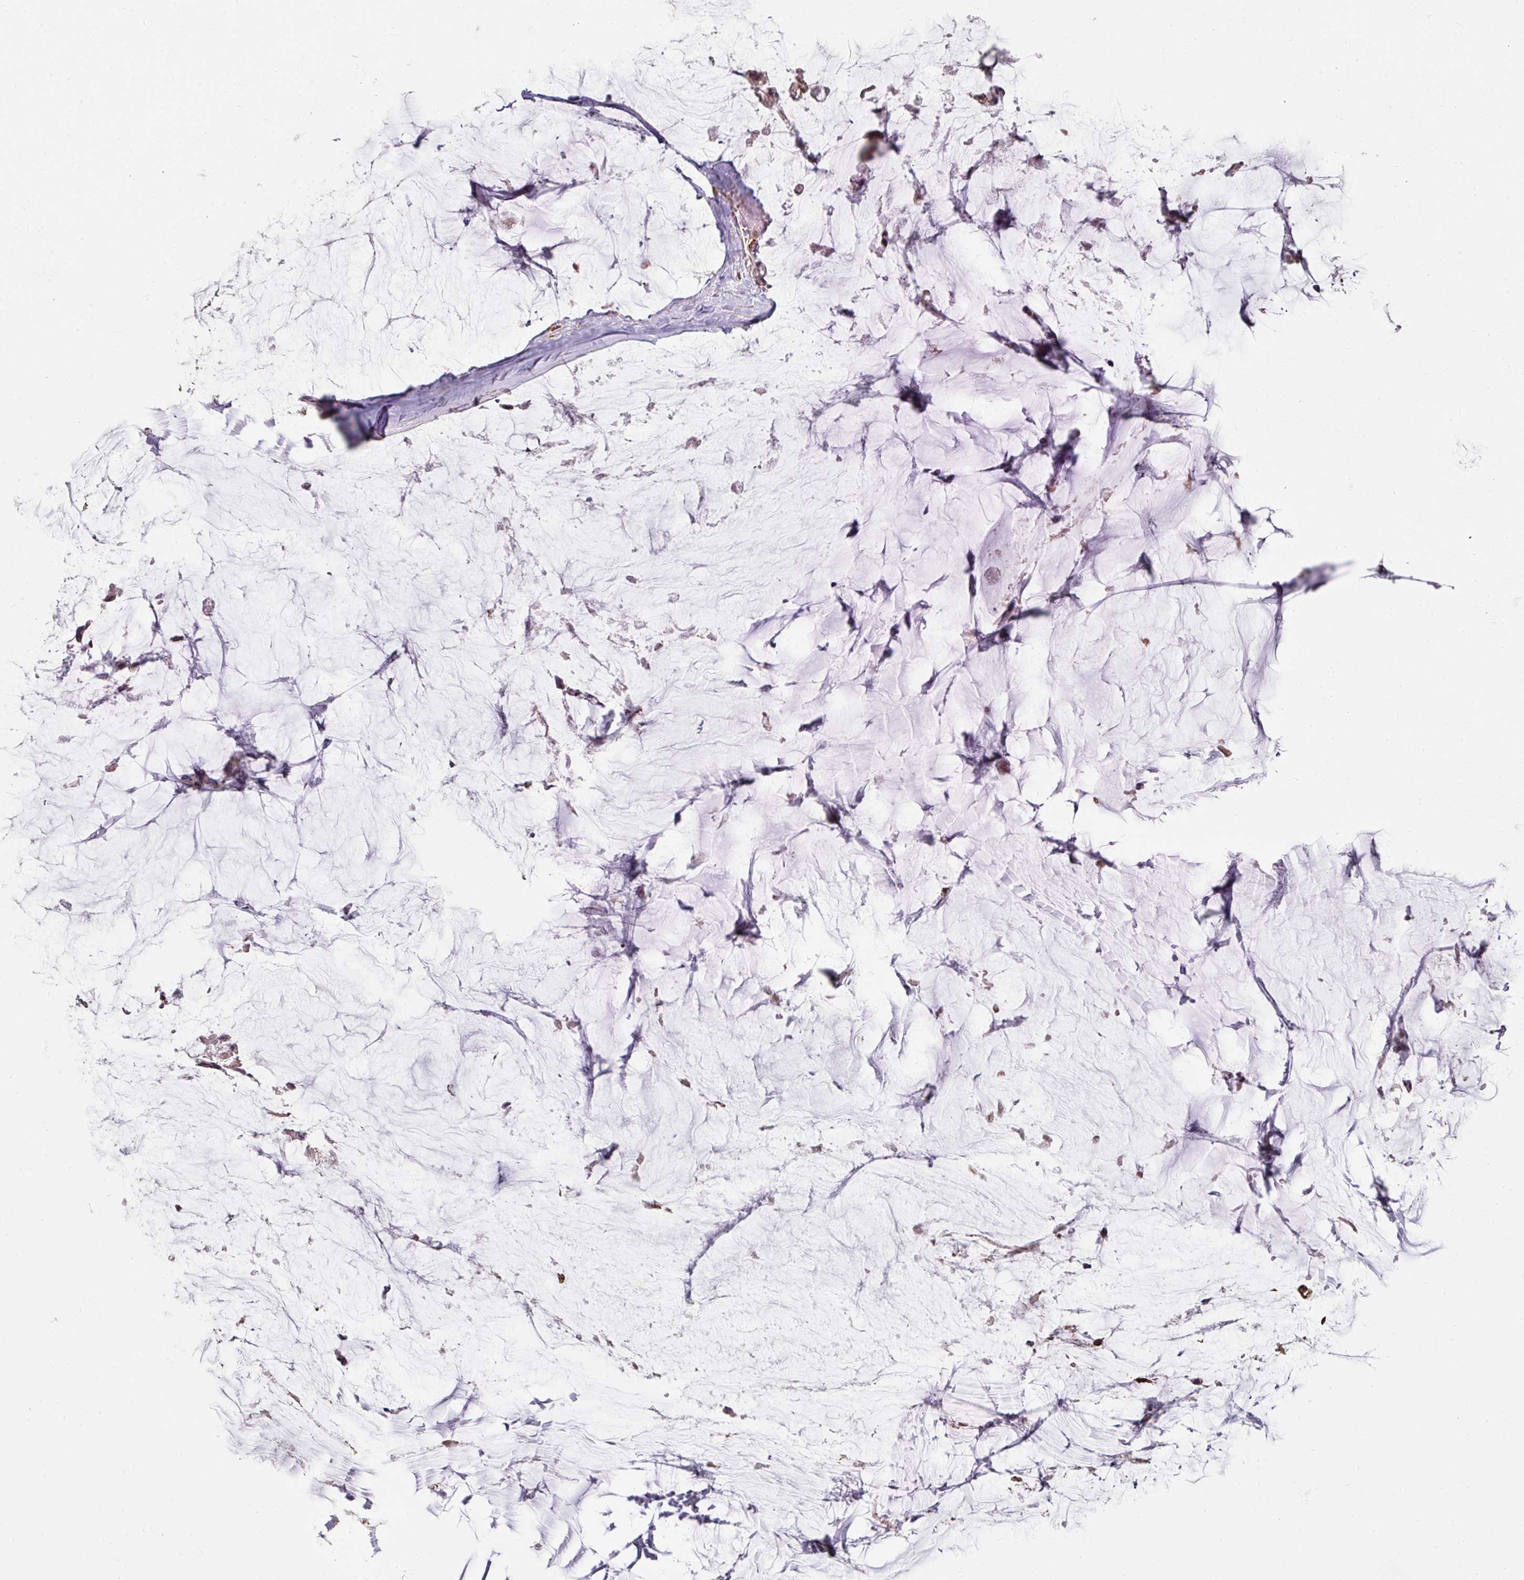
{"staining": {"intensity": "negative", "quantity": "none", "location": "none"}, "tissue": "ovarian cancer", "cell_type": "Tumor cells", "image_type": "cancer", "snomed": [{"axis": "morphology", "description": "Cystadenocarcinoma, mucinous, NOS"}, {"axis": "topography", "description": "Ovary"}], "caption": "A high-resolution image shows immunohistochemistry (IHC) staining of ovarian cancer (mucinous cystadenocarcinoma), which demonstrates no significant staining in tumor cells.", "gene": "OLFML2B", "patient": {"sex": "female", "age": 39}}